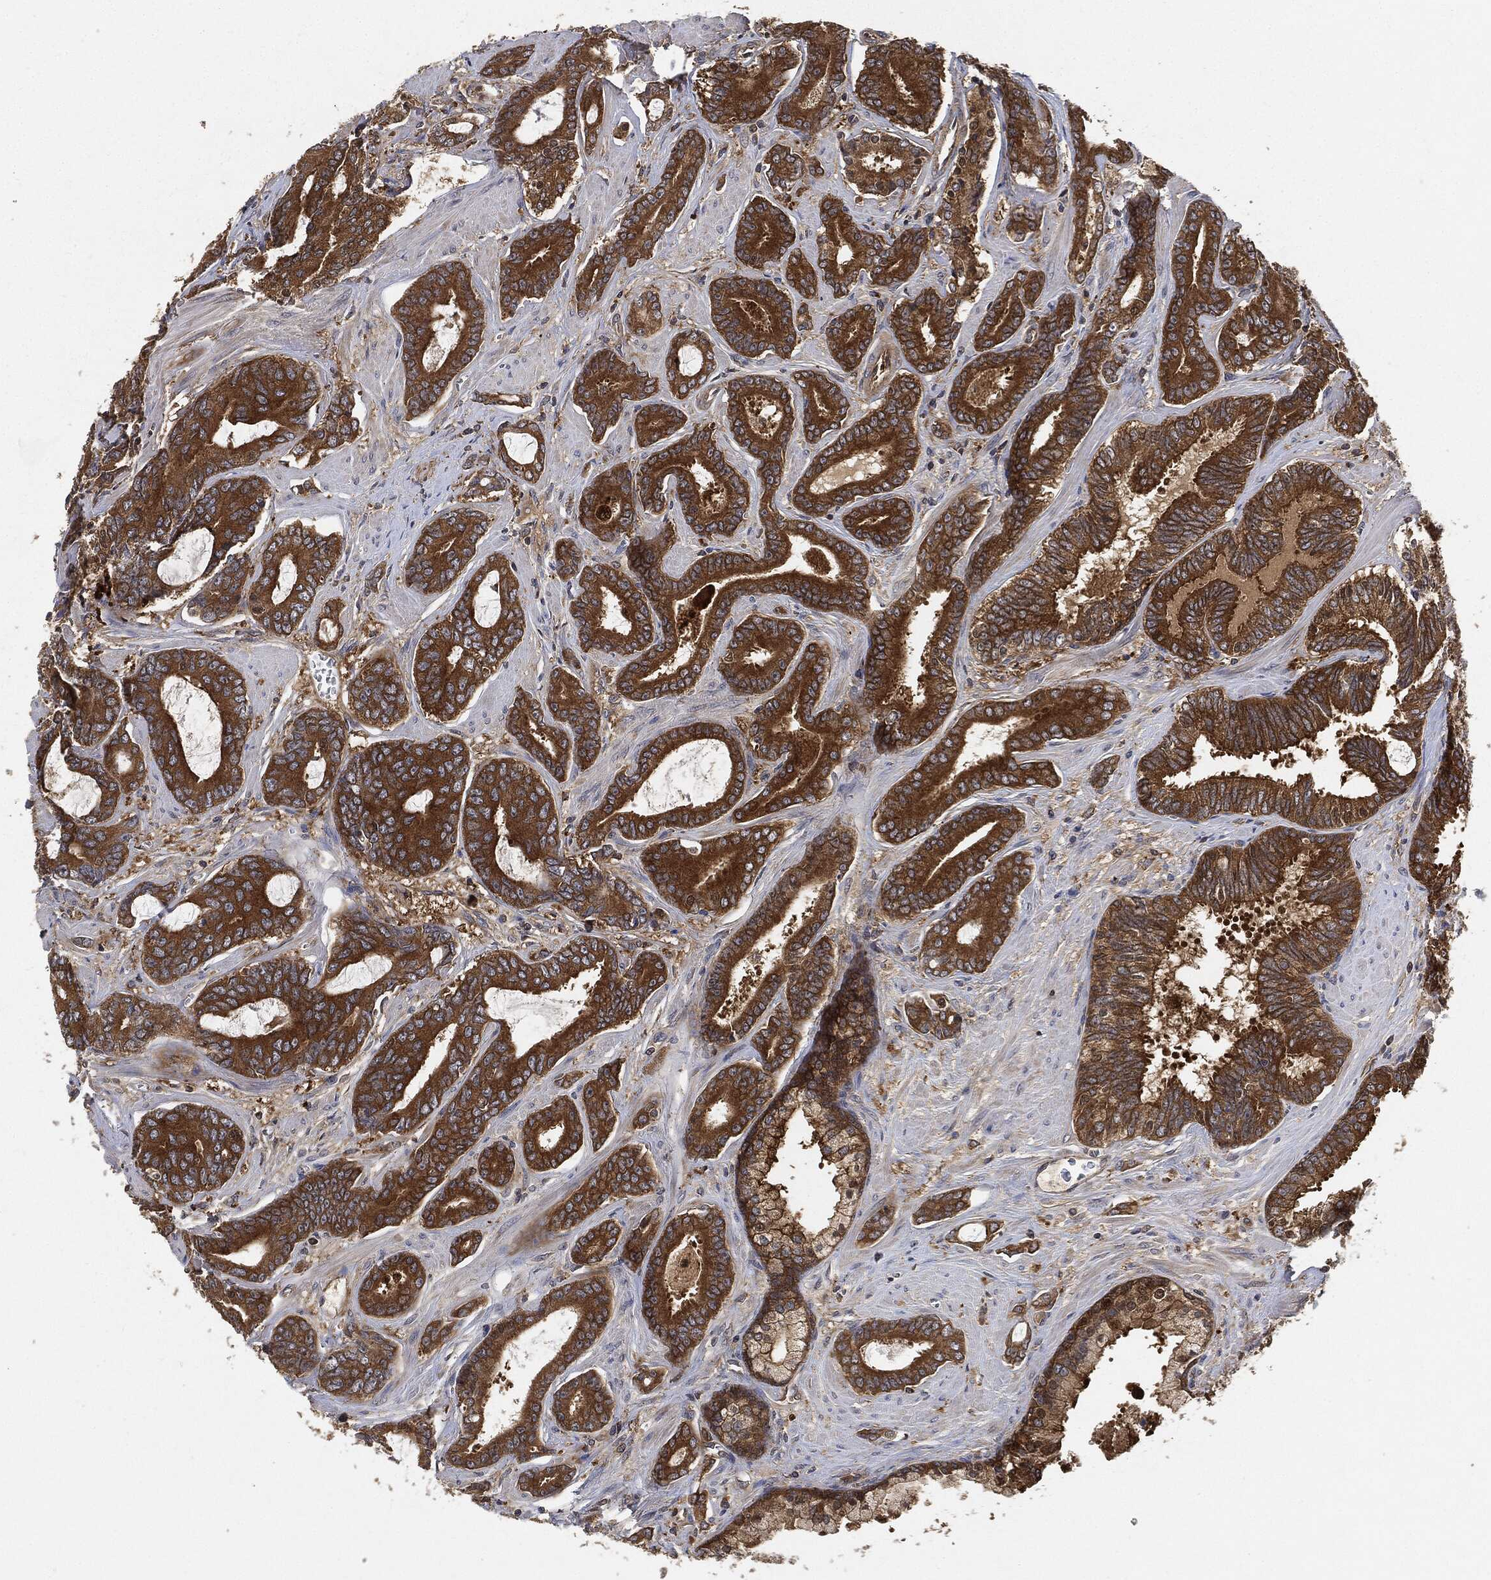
{"staining": {"intensity": "strong", "quantity": ">75%", "location": "cytoplasmic/membranous"}, "tissue": "prostate cancer", "cell_type": "Tumor cells", "image_type": "cancer", "snomed": [{"axis": "morphology", "description": "Adenocarcinoma, NOS"}, {"axis": "topography", "description": "Prostate"}], "caption": "The image reveals staining of prostate cancer, revealing strong cytoplasmic/membranous protein positivity (brown color) within tumor cells.", "gene": "BRAF", "patient": {"sex": "male", "age": 55}}